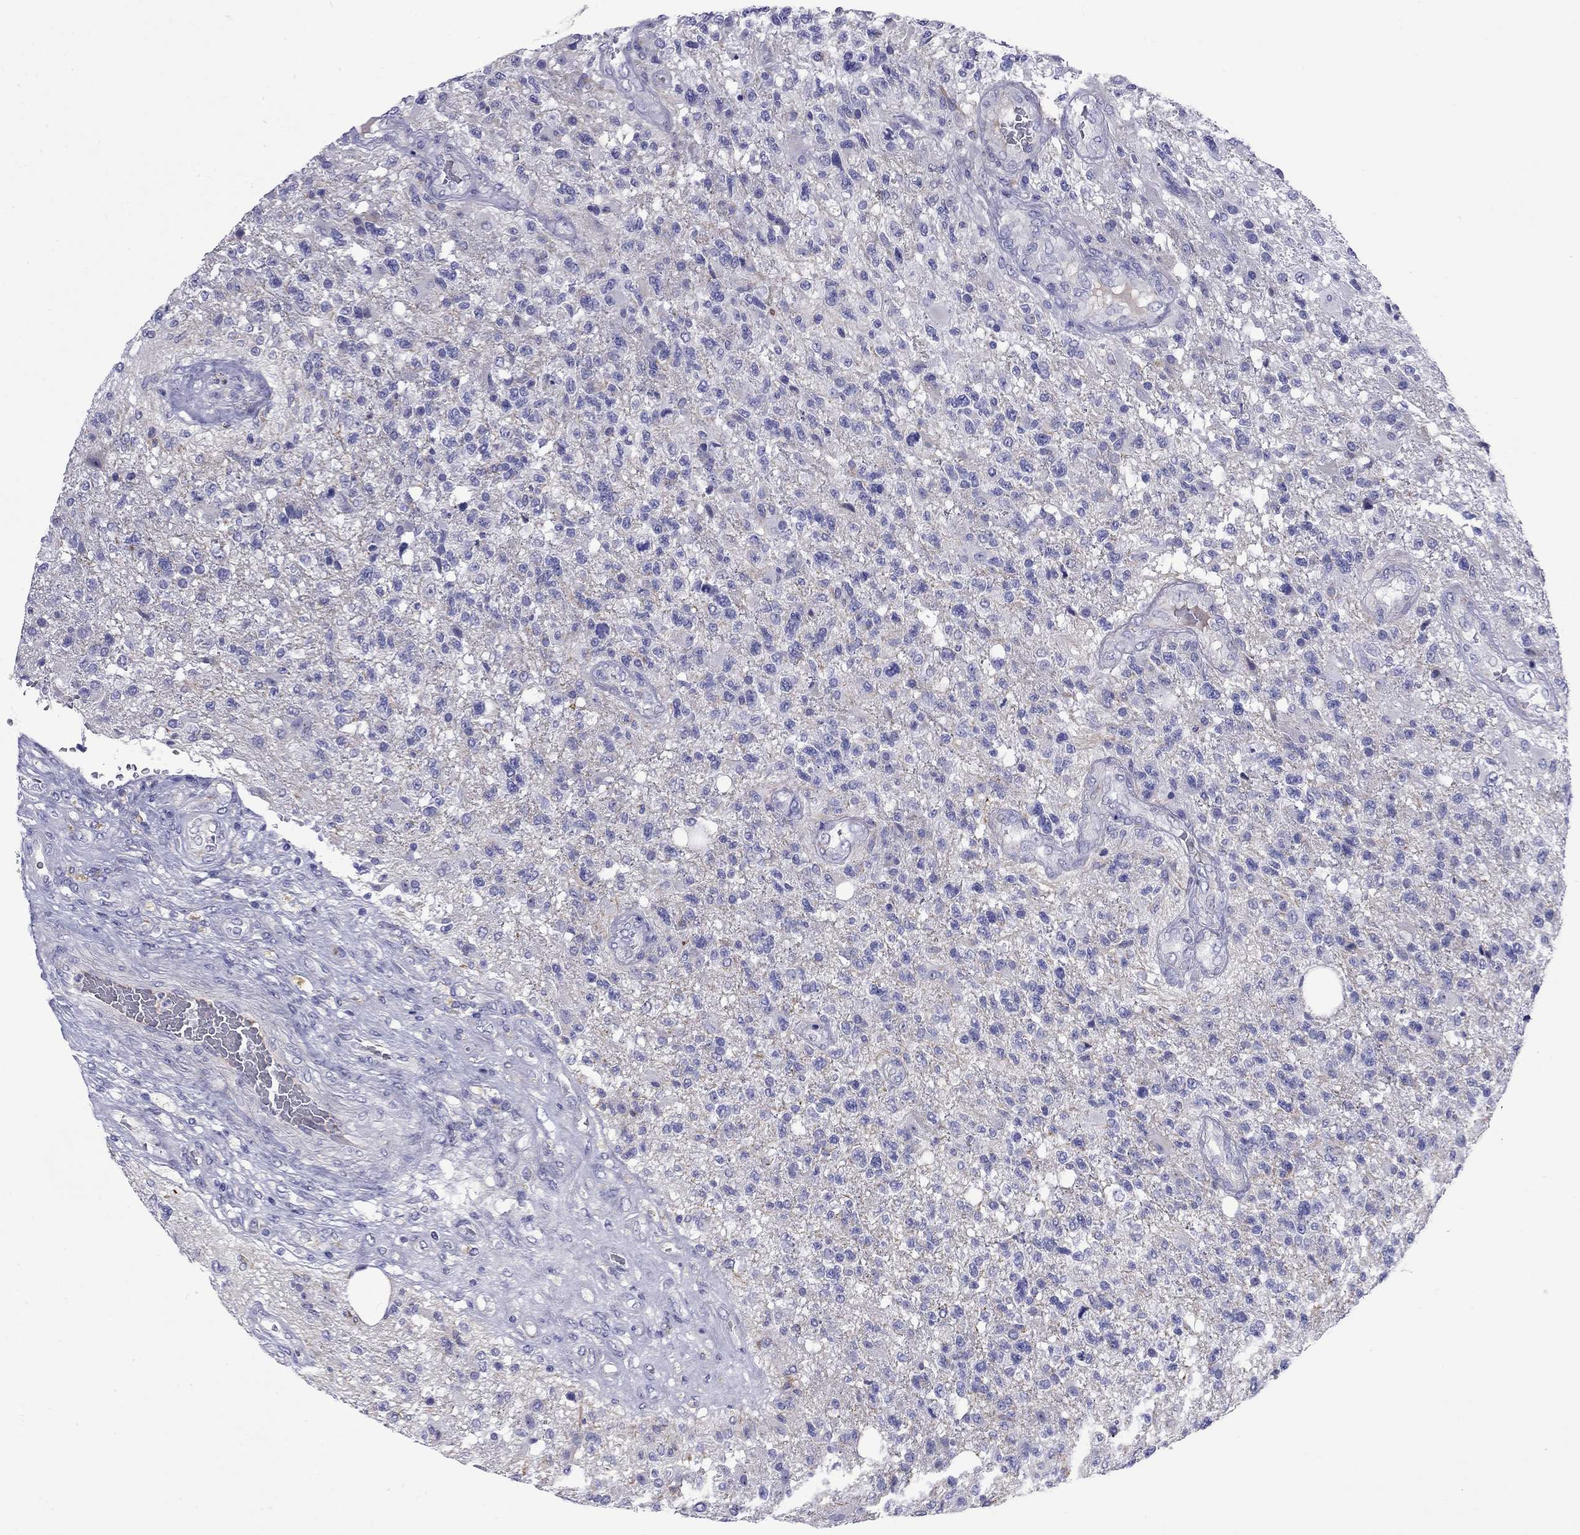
{"staining": {"intensity": "negative", "quantity": "none", "location": "none"}, "tissue": "glioma", "cell_type": "Tumor cells", "image_type": "cancer", "snomed": [{"axis": "morphology", "description": "Glioma, malignant, High grade"}, {"axis": "topography", "description": "Brain"}], "caption": "A high-resolution histopathology image shows immunohistochemistry staining of glioma, which displays no significant expression in tumor cells.", "gene": "CMYA5", "patient": {"sex": "male", "age": 56}}